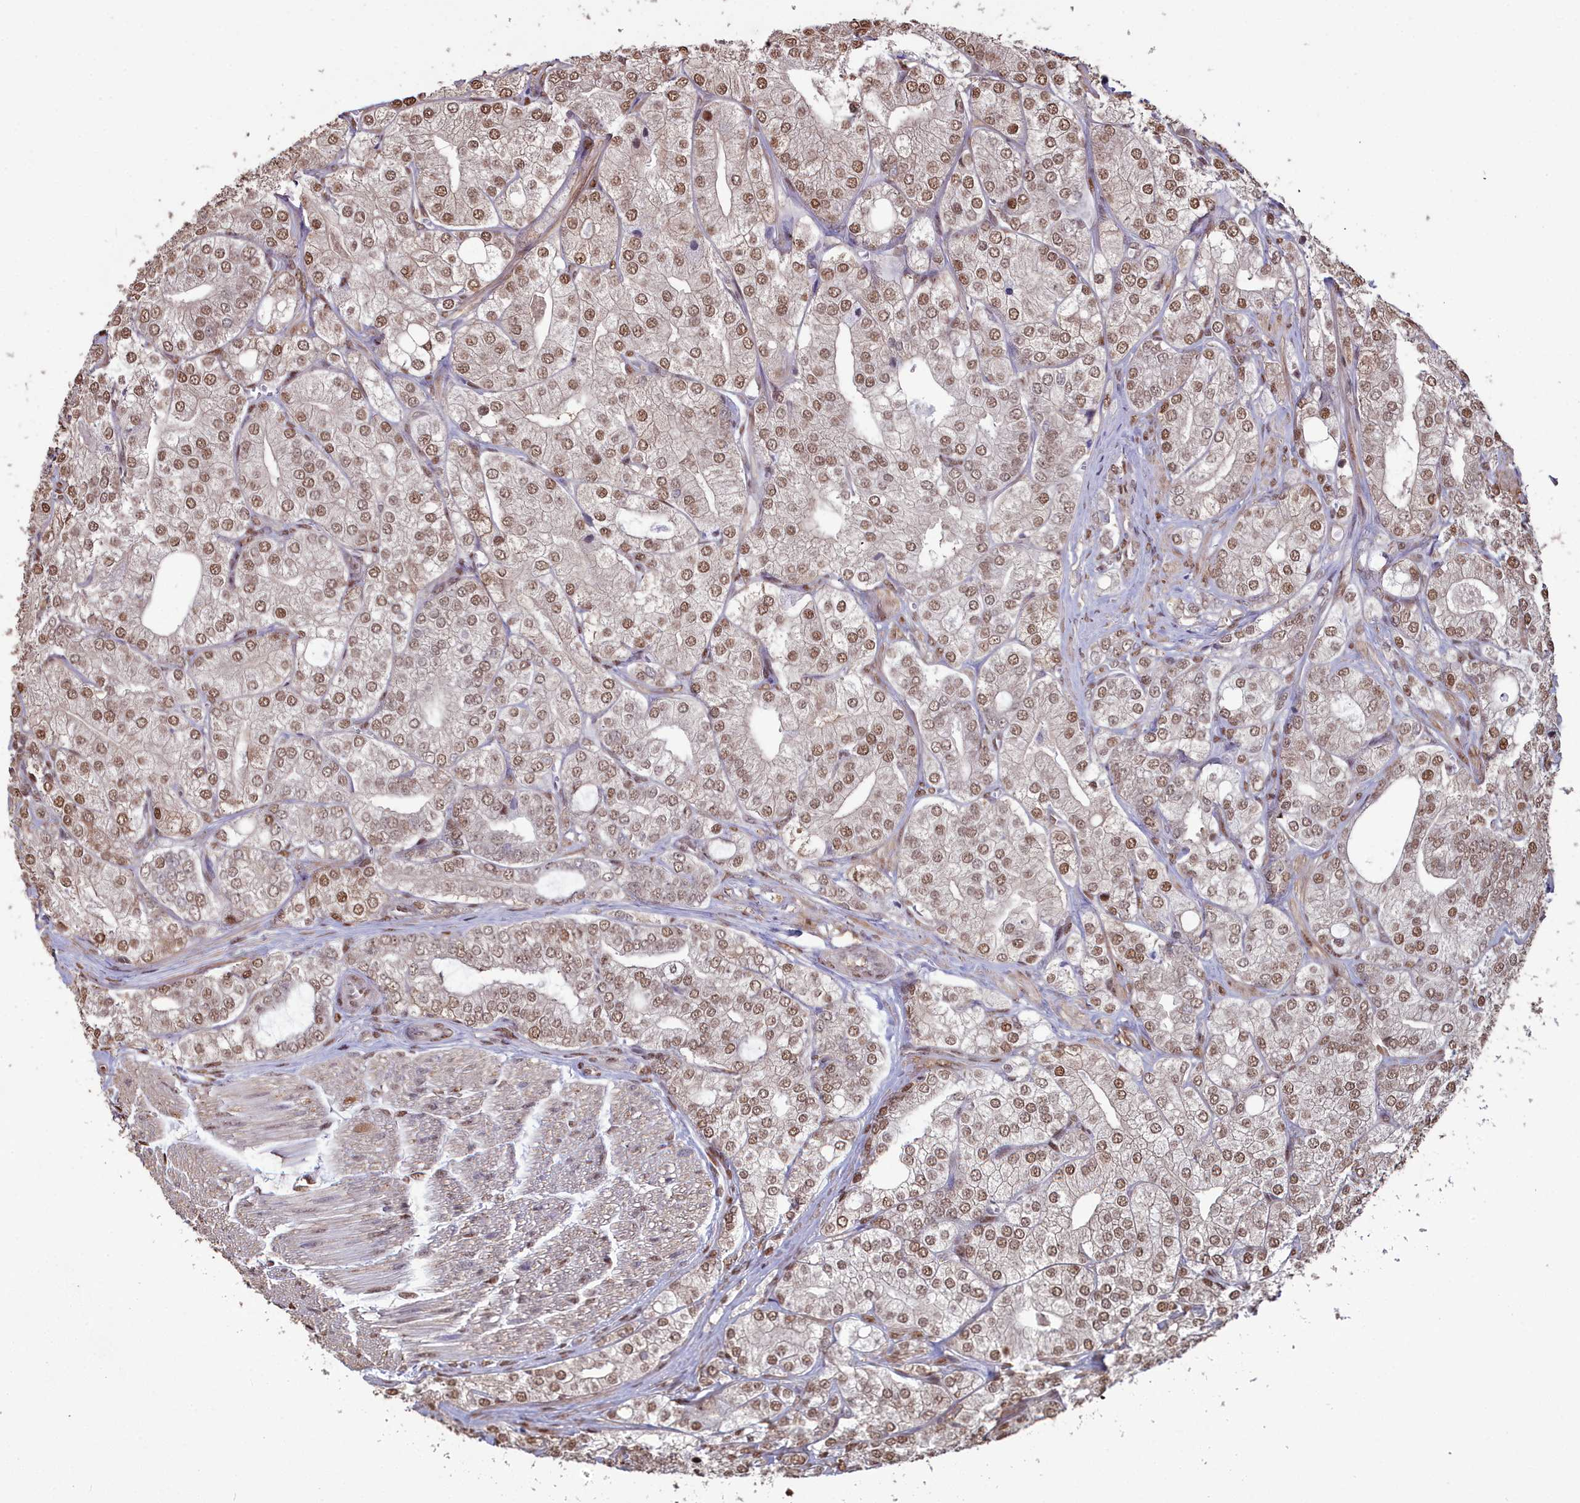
{"staining": {"intensity": "moderate", "quantity": ">75%", "location": "nuclear"}, "tissue": "prostate cancer", "cell_type": "Tumor cells", "image_type": "cancer", "snomed": [{"axis": "morphology", "description": "Adenocarcinoma, High grade"}, {"axis": "topography", "description": "Prostate"}], "caption": "This image demonstrates IHC staining of human prostate adenocarcinoma (high-grade), with medium moderate nuclear staining in about >75% of tumor cells.", "gene": "GAPDH", "patient": {"sex": "male", "age": 50}}